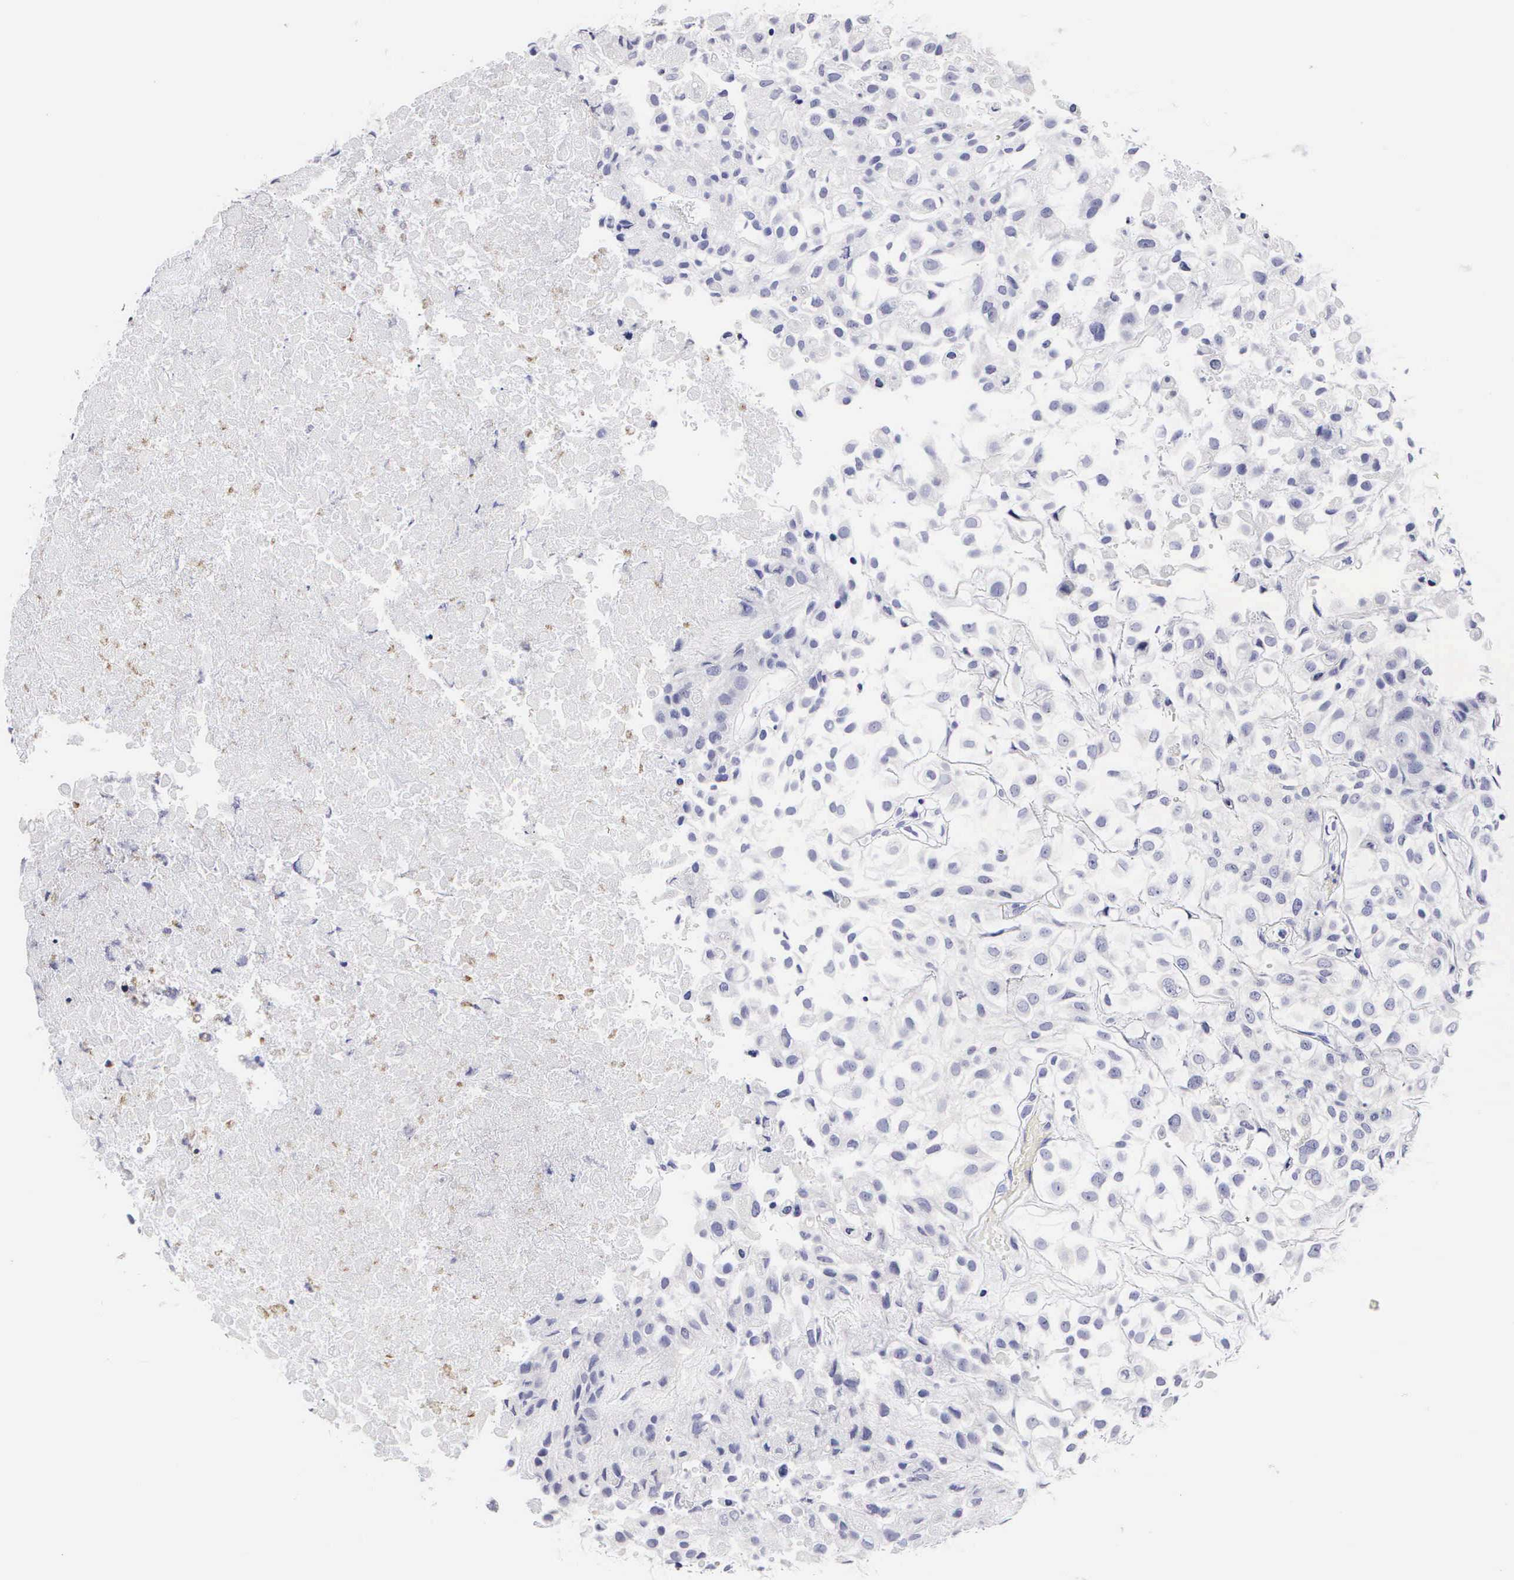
{"staining": {"intensity": "negative", "quantity": "none", "location": "none"}, "tissue": "urothelial cancer", "cell_type": "Tumor cells", "image_type": "cancer", "snomed": [{"axis": "morphology", "description": "Urothelial carcinoma, High grade"}, {"axis": "topography", "description": "Urinary bladder"}], "caption": "An IHC photomicrograph of urothelial carcinoma (high-grade) is shown. There is no staining in tumor cells of urothelial carcinoma (high-grade).", "gene": "RNASE6", "patient": {"sex": "male", "age": 56}}